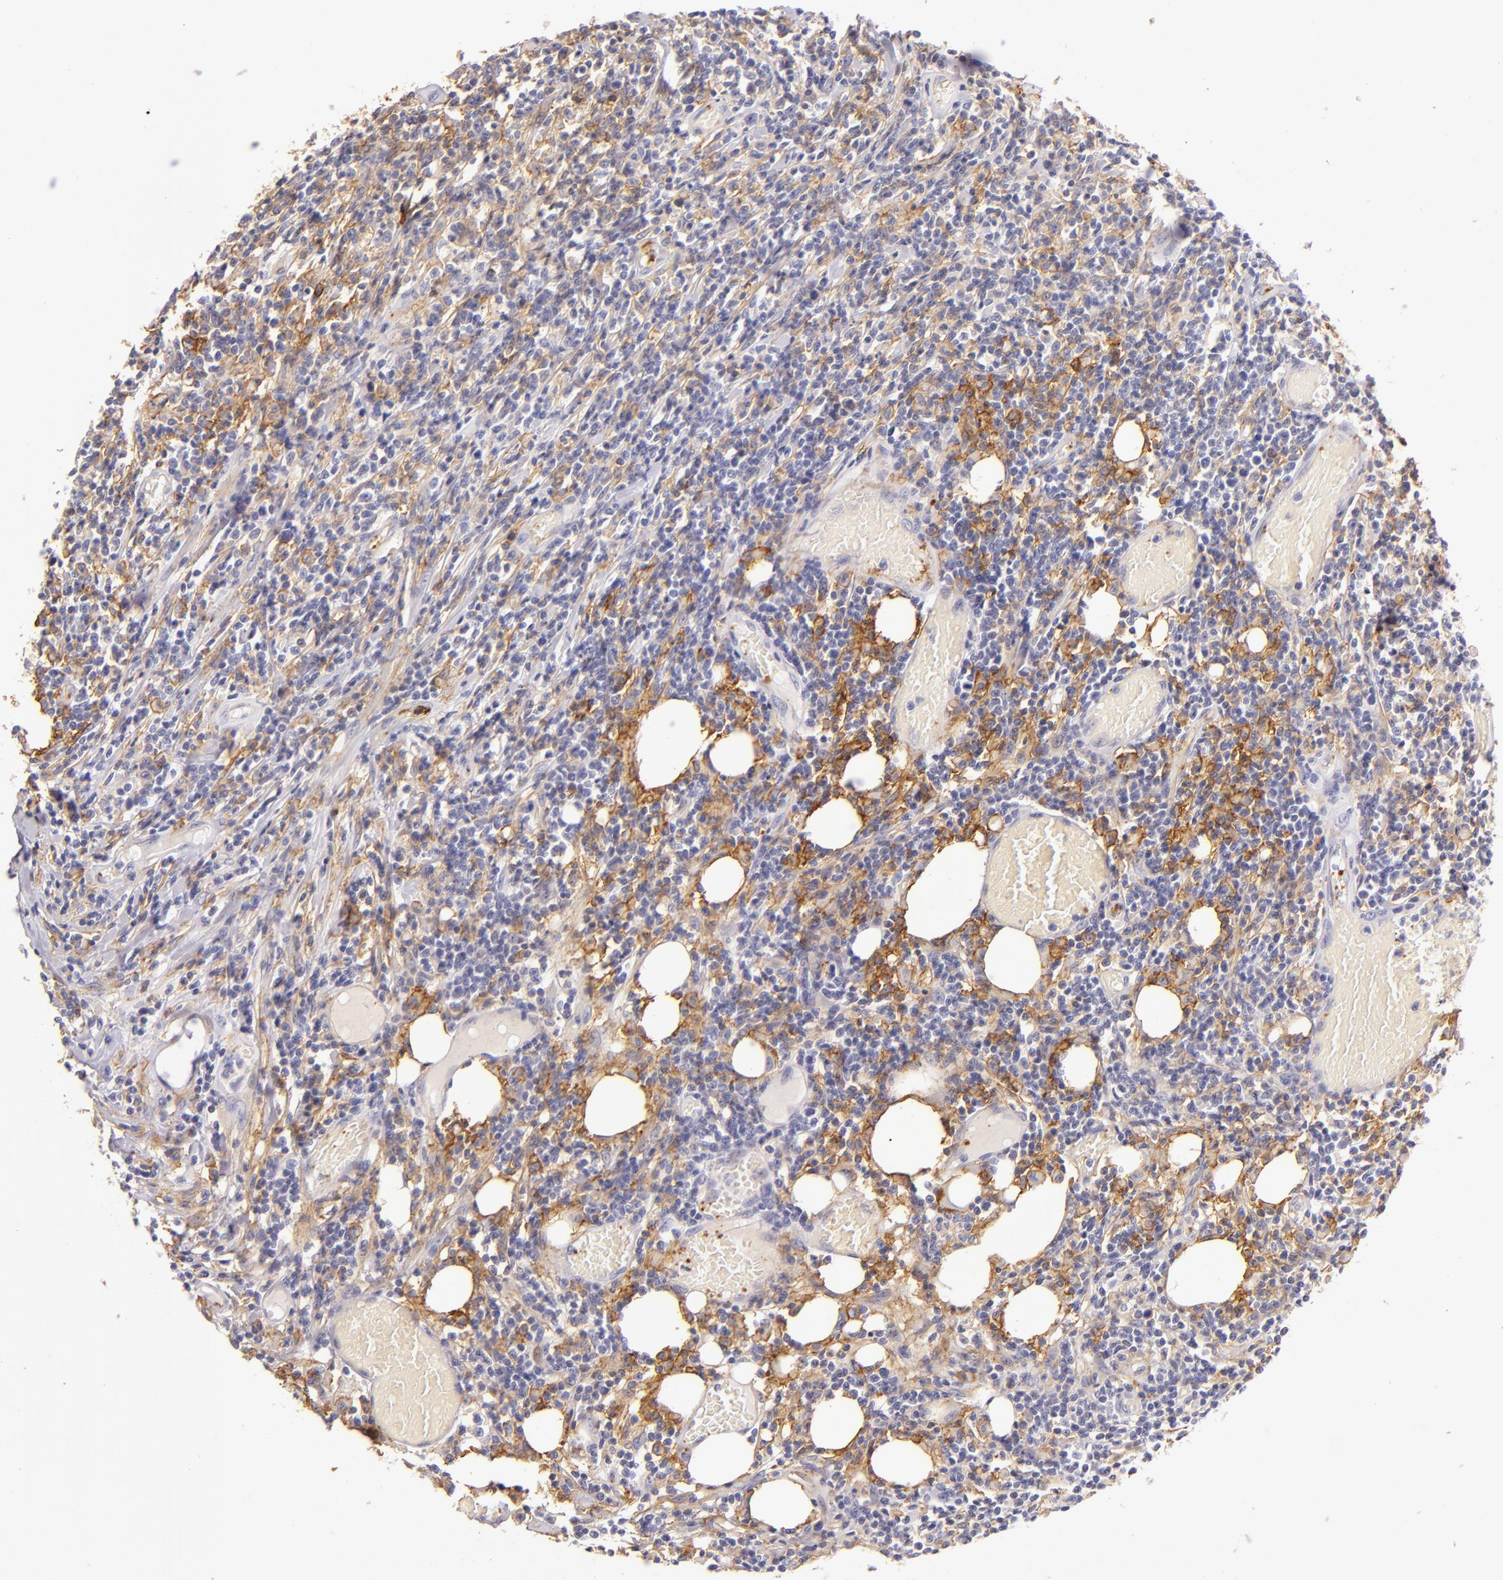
{"staining": {"intensity": "moderate", "quantity": "25%-75%", "location": "cytoplasmic/membranous"}, "tissue": "lymphoma", "cell_type": "Tumor cells", "image_type": "cancer", "snomed": [{"axis": "morphology", "description": "Malignant lymphoma, non-Hodgkin's type, High grade"}, {"axis": "topography", "description": "Colon"}], "caption": "Malignant lymphoma, non-Hodgkin's type (high-grade) was stained to show a protein in brown. There is medium levels of moderate cytoplasmic/membranous positivity in approximately 25%-75% of tumor cells.", "gene": "CD9", "patient": {"sex": "male", "age": 82}}